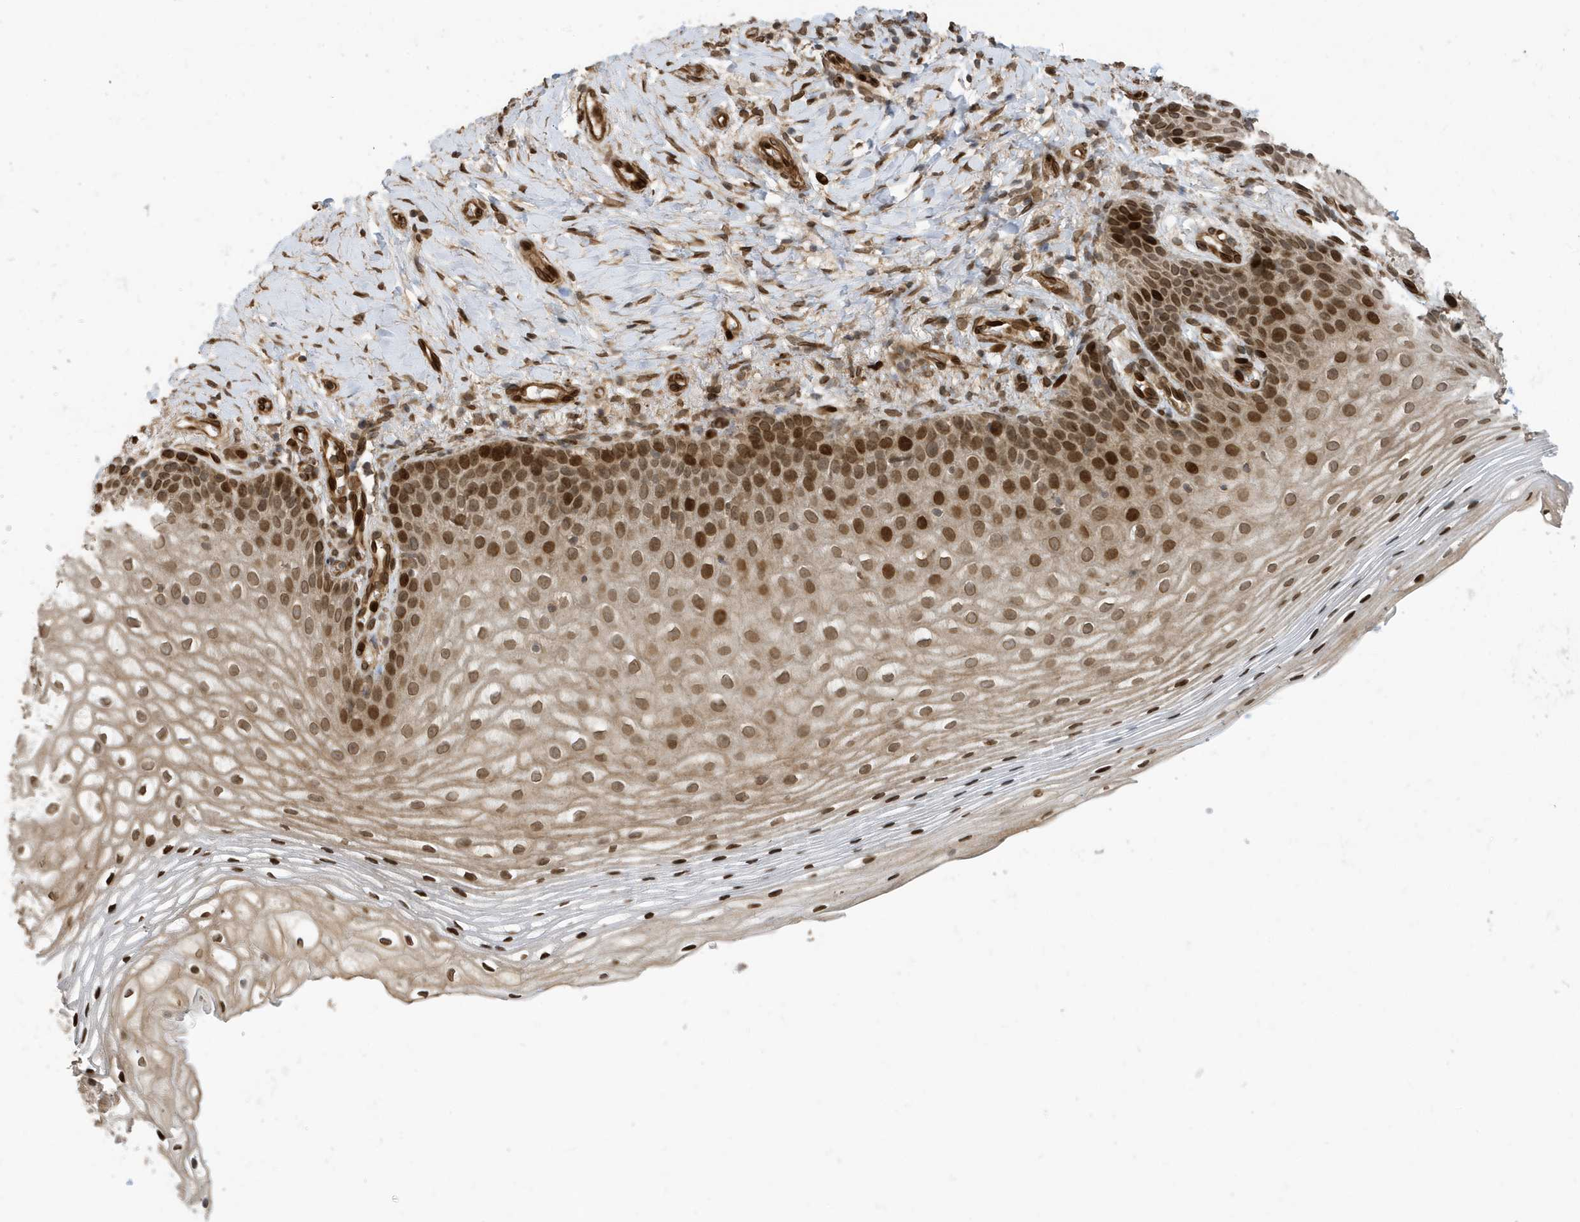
{"staining": {"intensity": "strong", "quantity": ">75%", "location": "nuclear"}, "tissue": "vagina", "cell_type": "Squamous epithelial cells", "image_type": "normal", "snomed": [{"axis": "morphology", "description": "Normal tissue, NOS"}, {"axis": "topography", "description": "Vagina"}], "caption": "Immunohistochemistry of unremarkable vagina demonstrates high levels of strong nuclear staining in about >75% of squamous epithelial cells. The staining was performed using DAB to visualize the protein expression in brown, while the nuclei were stained in blue with hematoxylin (Magnification: 20x).", "gene": "DUSP18", "patient": {"sex": "female", "age": 60}}